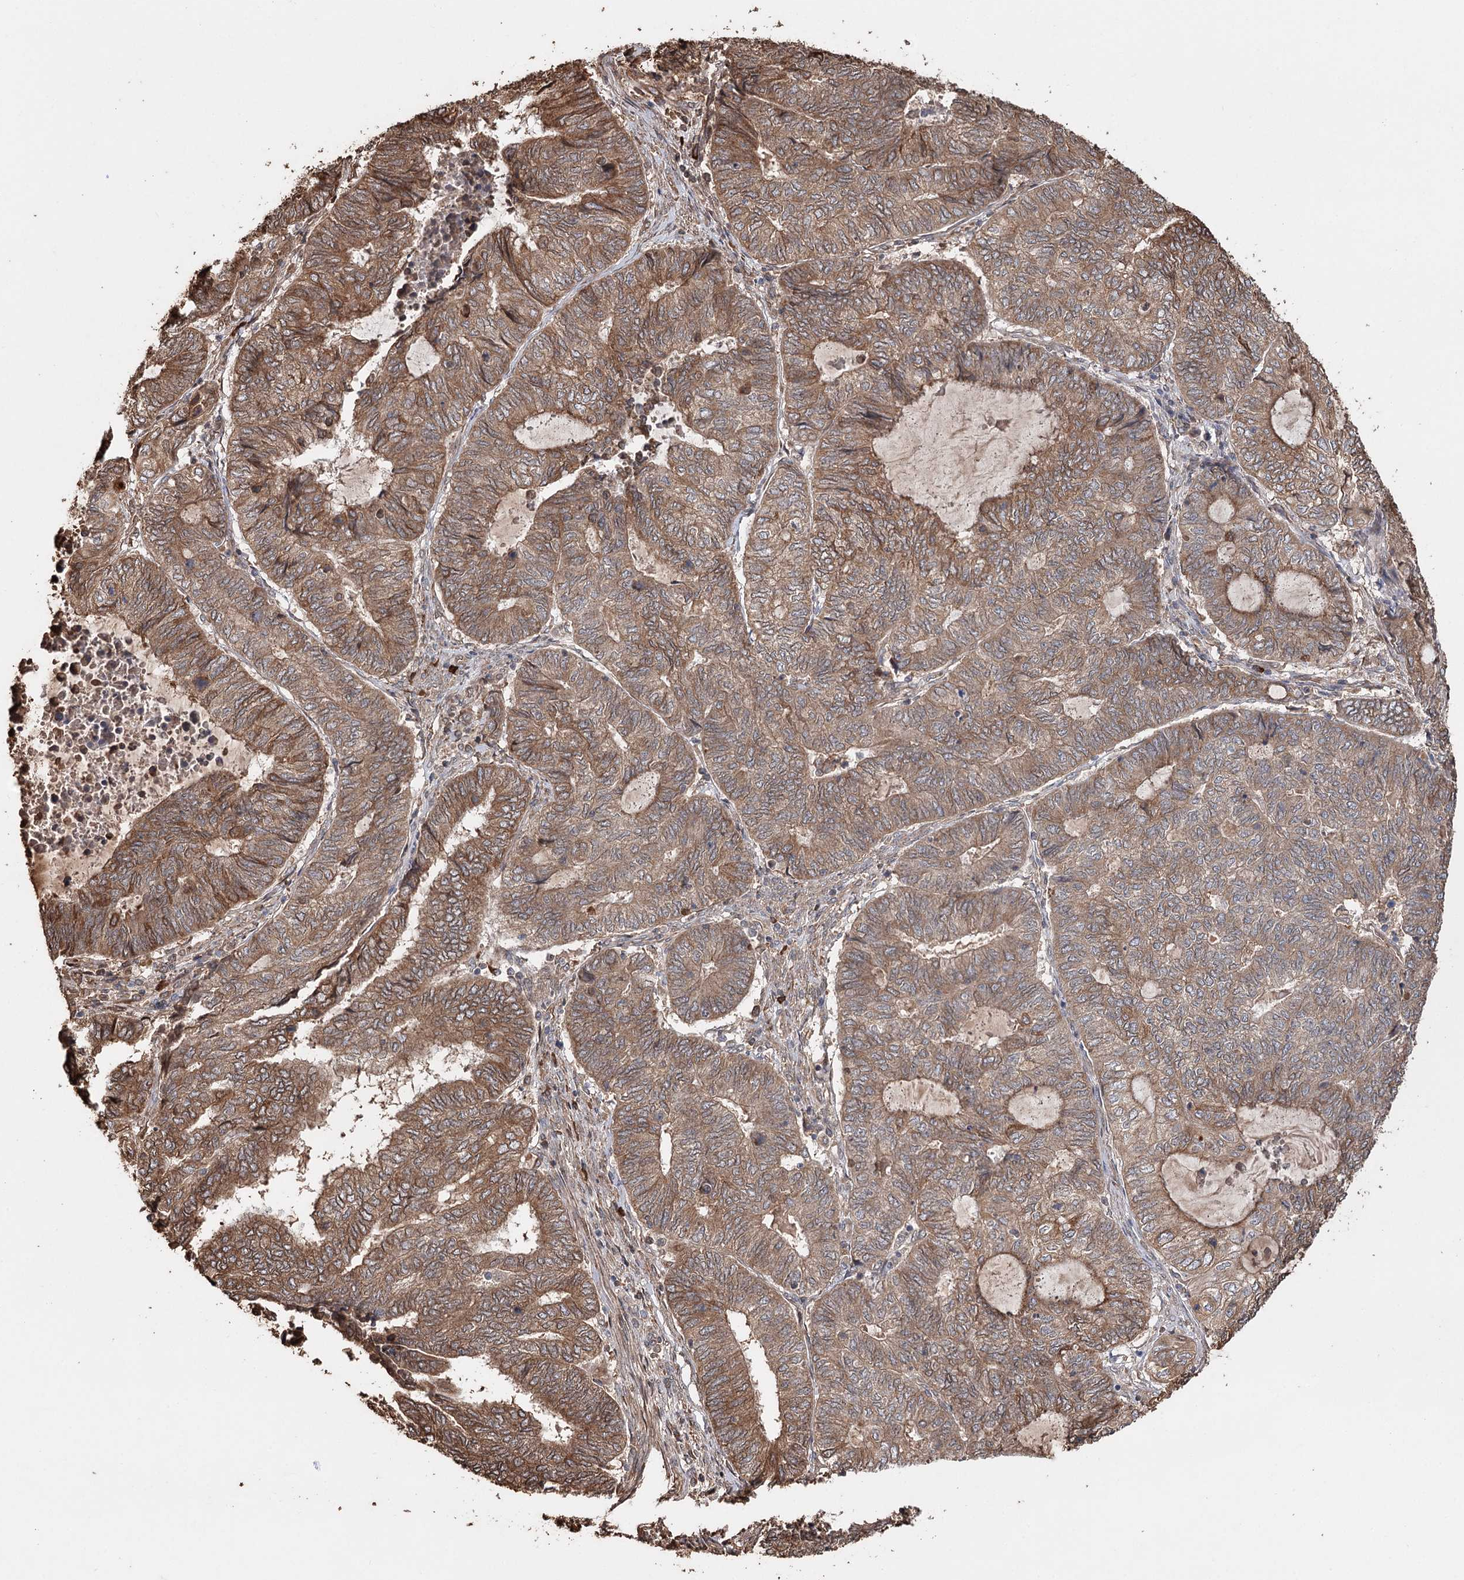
{"staining": {"intensity": "strong", "quantity": ">75%", "location": "cytoplasmic/membranous"}, "tissue": "endometrial cancer", "cell_type": "Tumor cells", "image_type": "cancer", "snomed": [{"axis": "morphology", "description": "Adenocarcinoma, NOS"}, {"axis": "topography", "description": "Uterus"}, {"axis": "topography", "description": "Endometrium"}], "caption": "IHC (DAB) staining of endometrial cancer displays strong cytoplasmic/membranous protein positivity in approximately >75% of tumor cells. The staining is performed using DAB (3,3'-diaminobenzidine) brown chromogen to label protein expression. The nuclei are counter-stained blue using hematoxylin.", "gene": "SYVN1", "patient": {"sex": "female", "age": 70}}